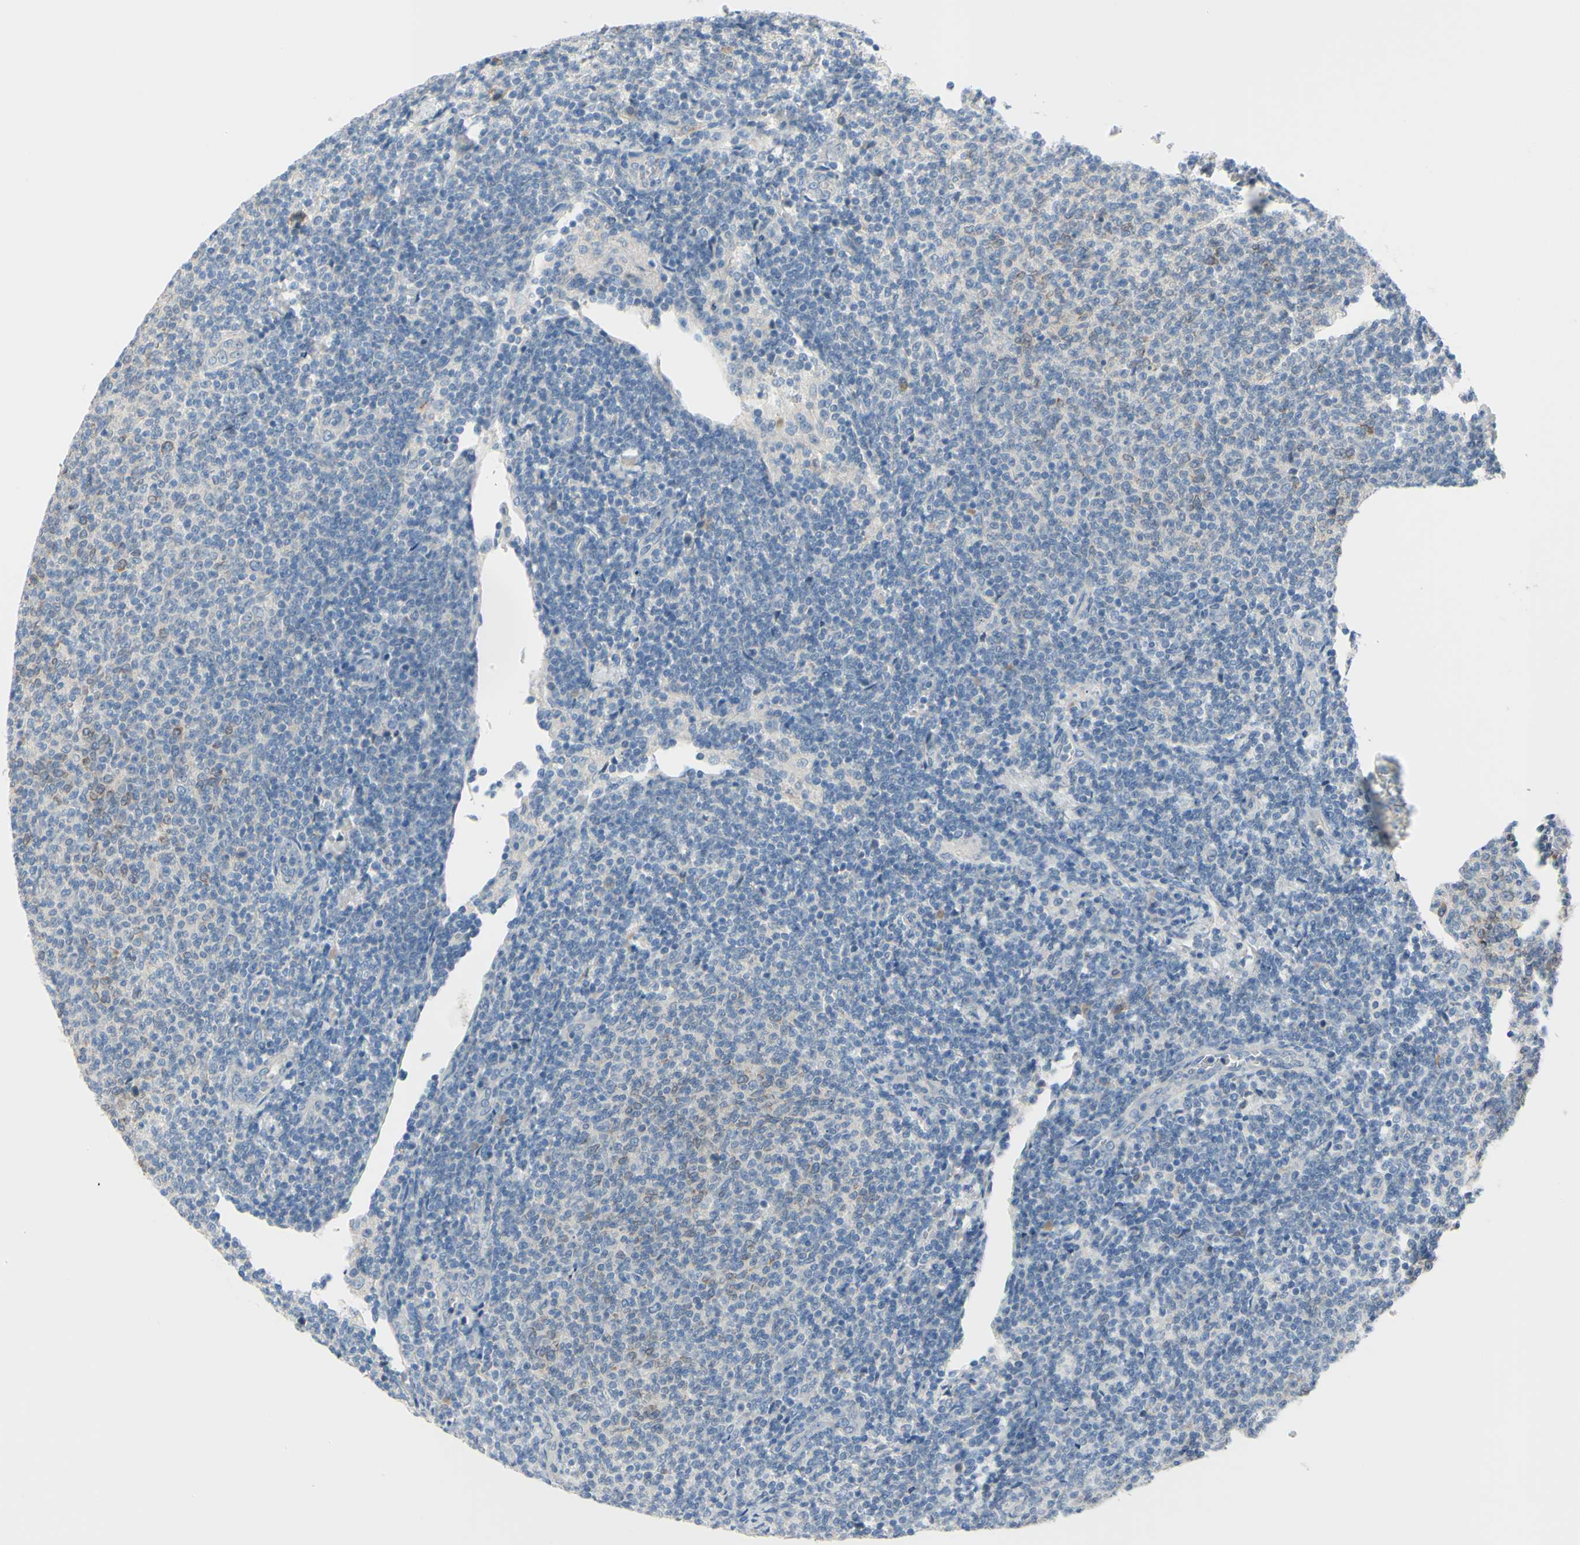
{"staining": {"intensity": "negative", "quantity": "none", "location": "none"}, "tissue": "lymphoma", "cell_type": "Tumor cells", "image_type": "cancer", "snomed": [{"axis": "morphology", "description": "Malignant lymphoma, non-Hodgkin's type, Low grade"}, {"axis": "topography", "description": "Lymph node"}], "caption": "DAB (3,3'-diaminobenzidine) immunohistochemical staining of lymphoma shows no significant staining in tumor cells.", "gene": "FDFT1", "patient": {"sex": "male", "age": 66}}